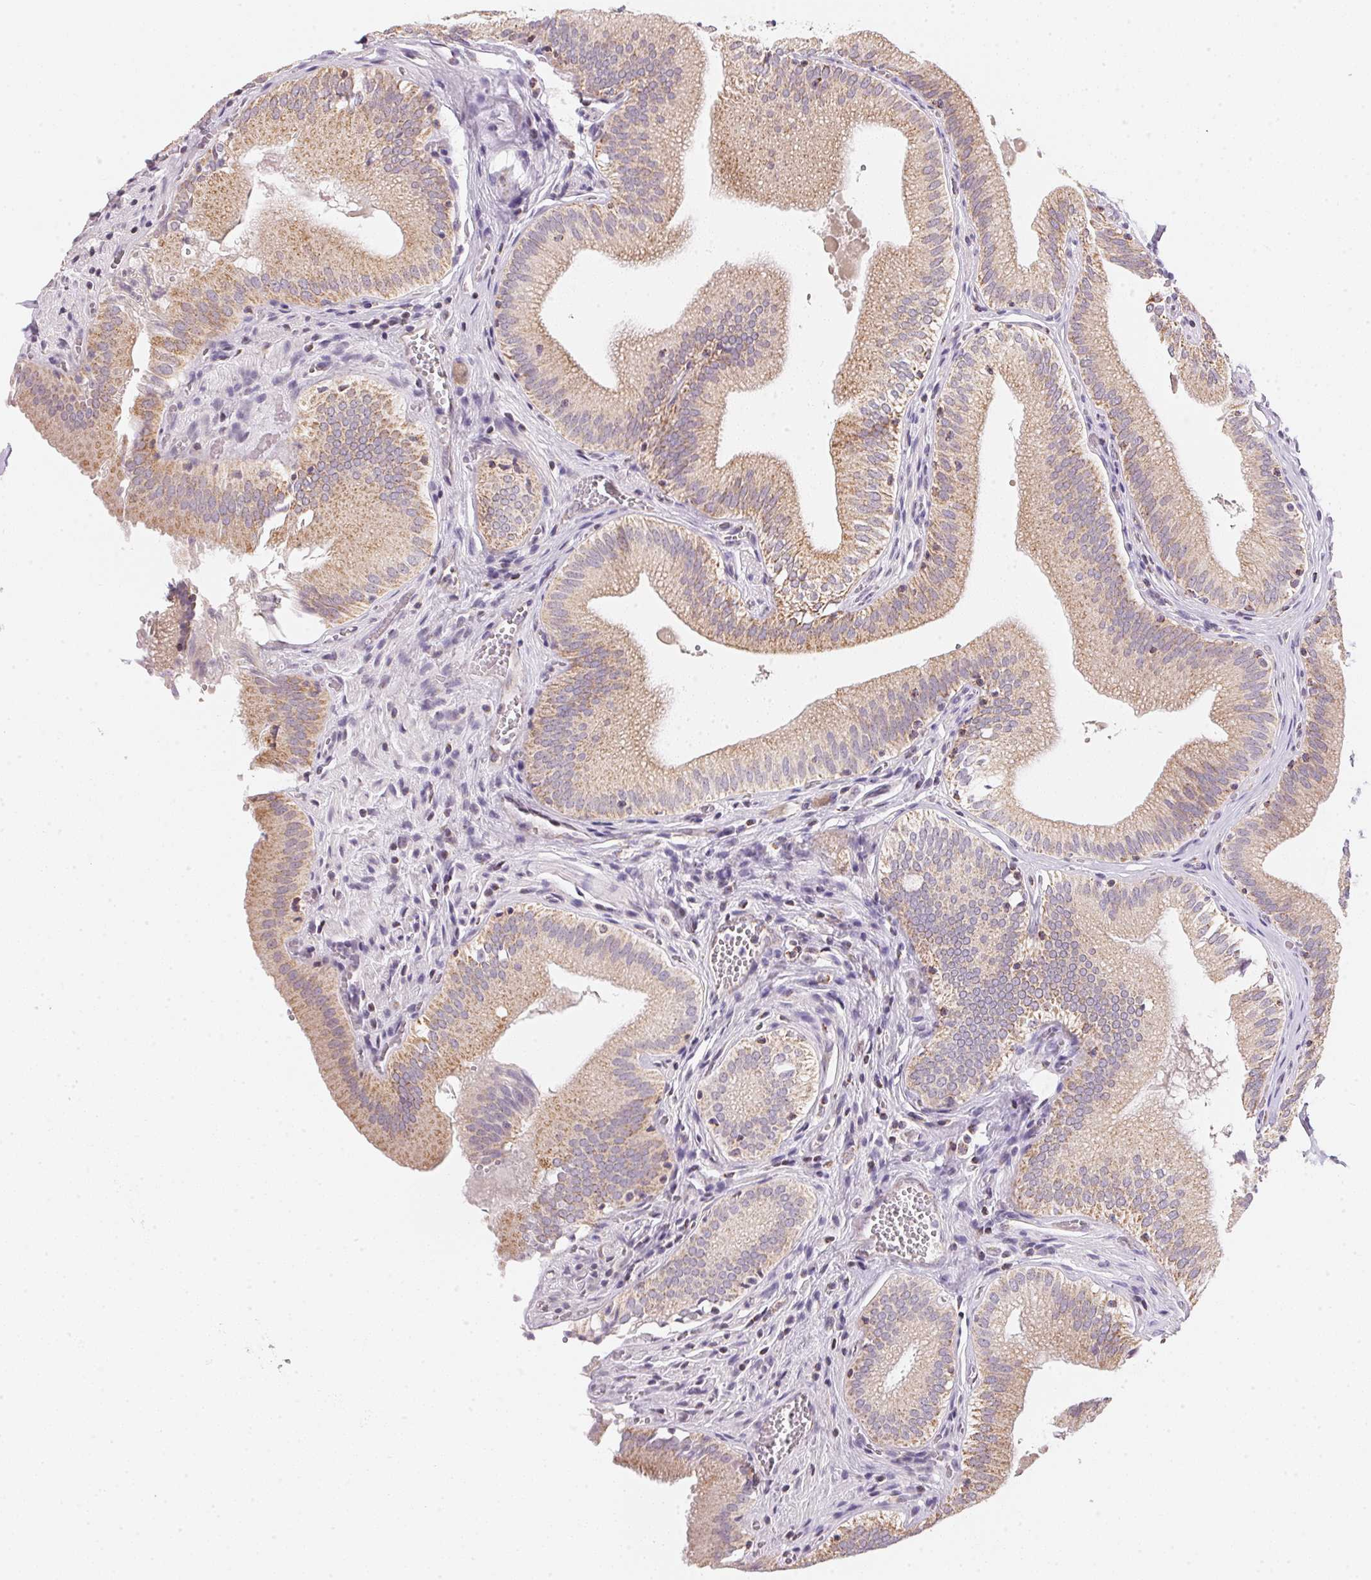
{"staining": {"intensity": "moderate", "quantity": ">75%", "location": "cytoplasmic/membranous"}, "tissue": "gallbladder", "cell_type": "Glandular cells", "image_type": "normal", "snomed": [{"axis": "morphology", "description": "Normal tissue, NOS"}, {"axis": "topography", "description": "Gallbladder"}, {"axis": "topography", "description": "Peripheral nerve tissue"}], "caption": "Protein staining by immunohistochemistry reveals moderate cytoplasmic/membranous staining in approximately >75% of glandular cells in normal gallbladder.", "gene": "GIPC2", "patient": {"sex": "male", "age": 17}}